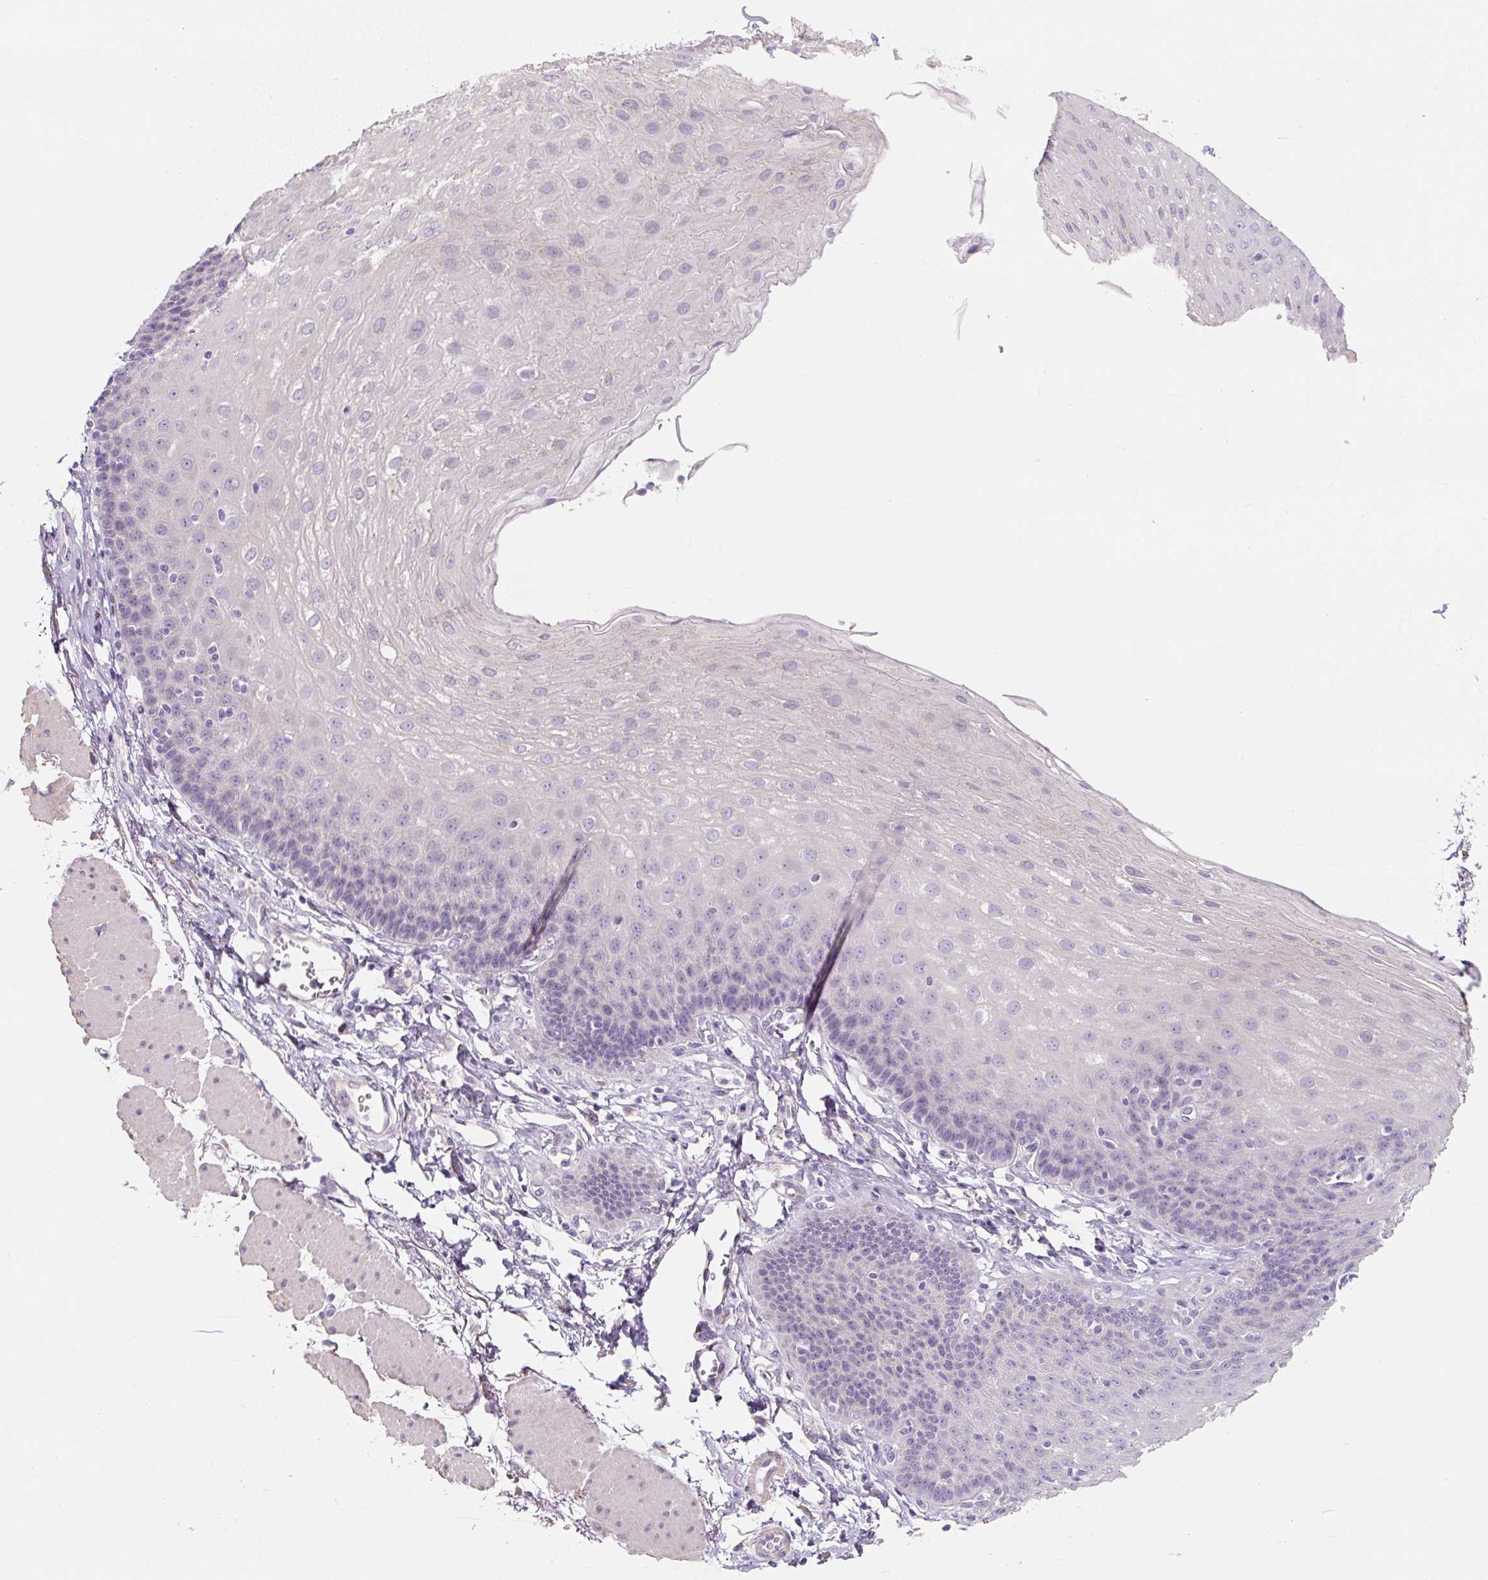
{"staining": {"intensity": "negative", "quantity": "none", "location": "none"}, "tissue": "esophagus", "cell_type": "Squamous epithelial cells", "image_type": "normal", "snomed": [{"axis": "morphology", "description": "Normal tissue, NOS"}, {"axis": "topography", "description": "Esophagus"}], "caption": "Esophagus was stained to show a protein in brown. There is no significant expression in squamous epithelial cells. Nuclei are stained in blue.", "gene": "PWWP3B", "patient": {"sex": "female", "age": 81}}